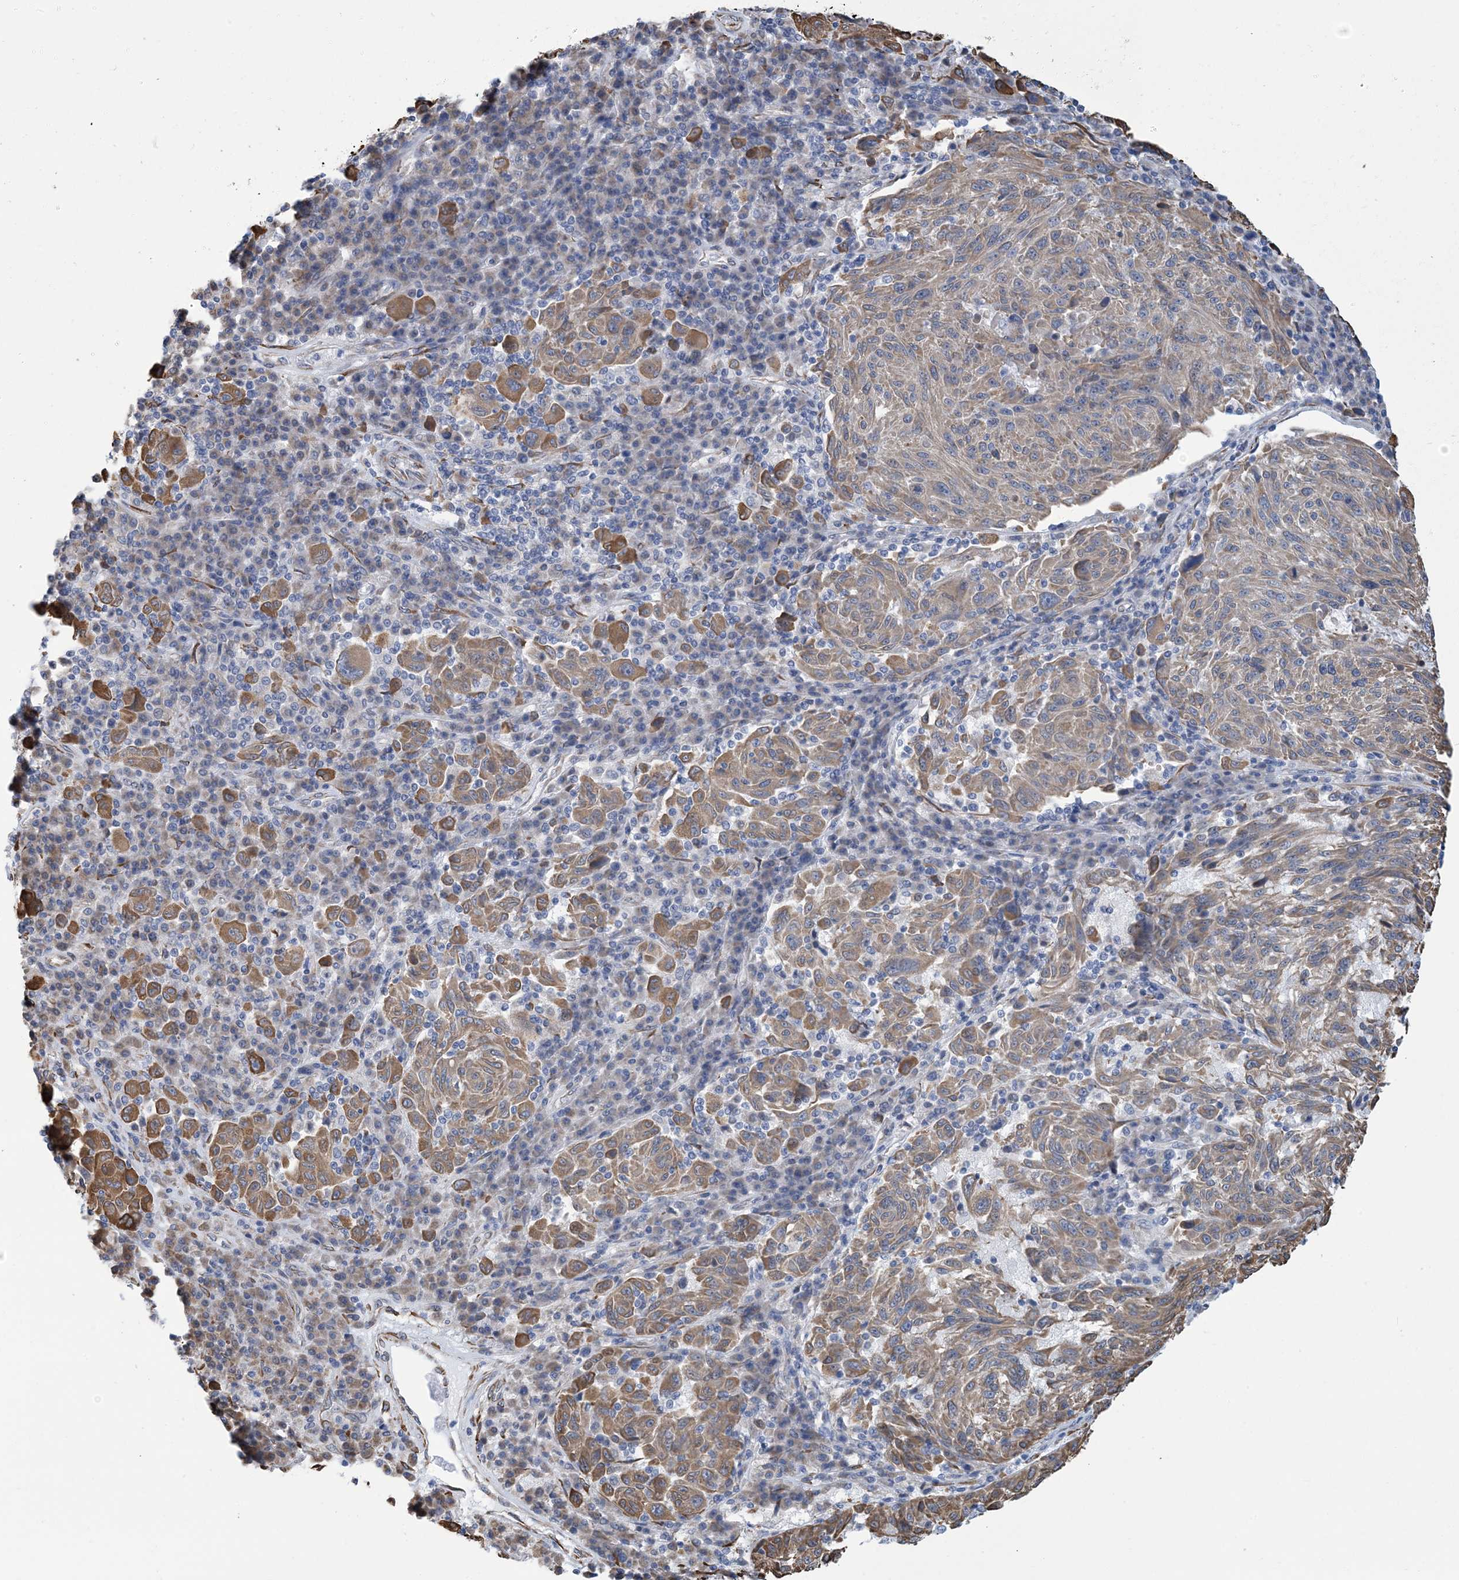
{"staining": {"intensity": "moderate", "quantity": "25%-75%", "location": "cytoplasmic/membranous"}, "tissue": "melanoma", "cell_type": "Tumor cells", "image_type": "cancer", "snomed": [{"axis": "morphology", "description": "Malignant melanoma, NOS"}, {"axis": "topography", "description": "Skin"}], "caption": "Tumor cells exhibit medium levels of moderate cytoplasmic/membranous expression in about 25%-75% of cells in human melanoma. (DAB (3,3'-diaminobenzidine) = brown stain, brightfield microscopy at high magnification).", "gene": "CCDC14", "patient": {"sex": "male", "age": 53}}